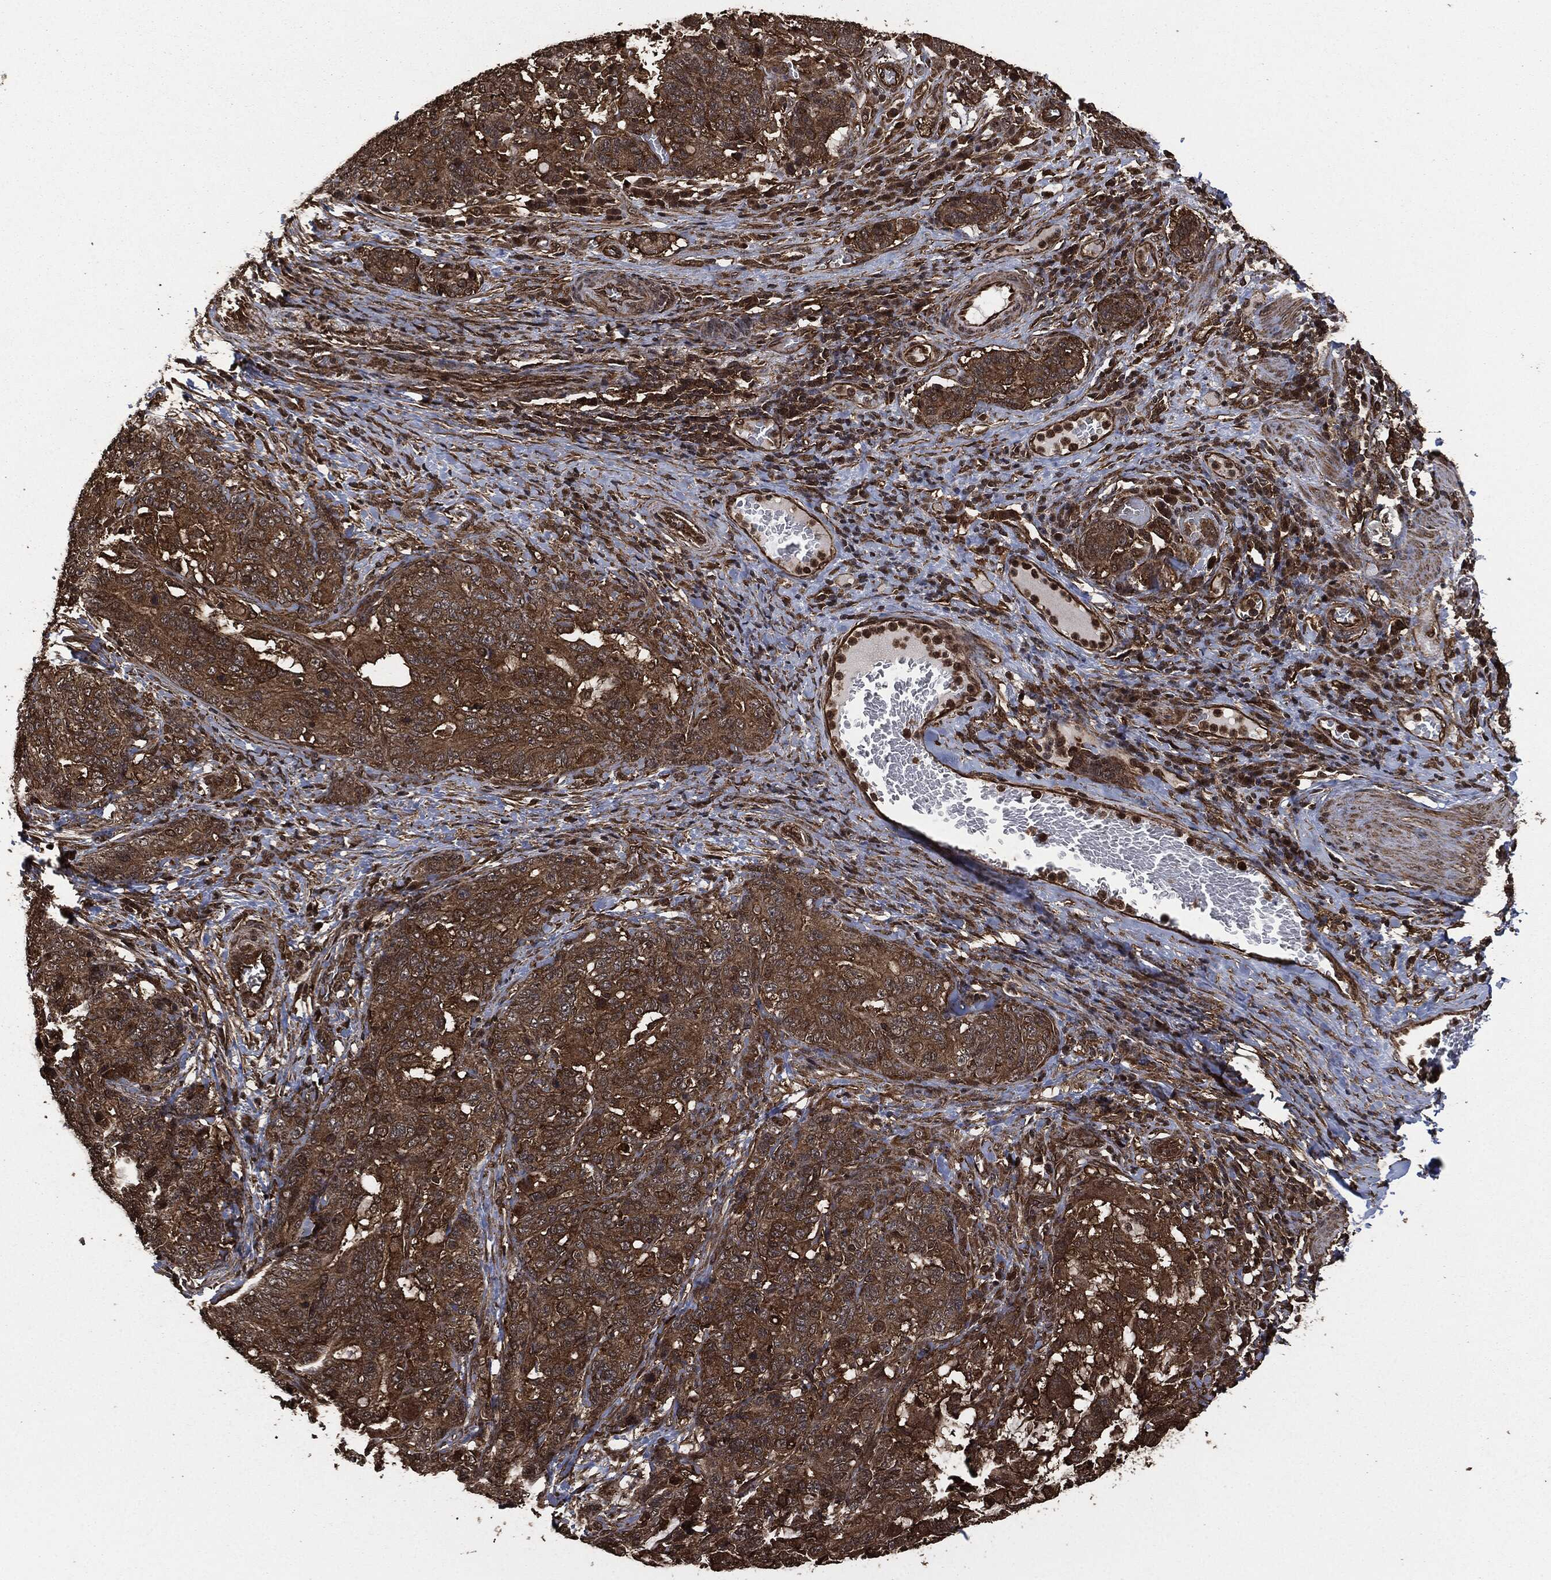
{"staining": {"intensity": "strong", "quantity": ">75%", "location": "cytoplasmic/membranous"}, "tissue": "stomach cancer", "cell_type": "Tumor cells", "image_type": "cancer", "snomed": [{"axis": "morphology", "description": "Normal tissue, NOS"}, {"axis": "morphology", "description": "Adenocarcinoma, NOS"}, {"axis": "topography", "description": "Stomach"}], "caption": "Human adenocarcinoma (stomach) stained with a protein marker shows strong staining in tumor cells.", "gene": "HRAS", "patient": {"sex": "female", "age": 64}}